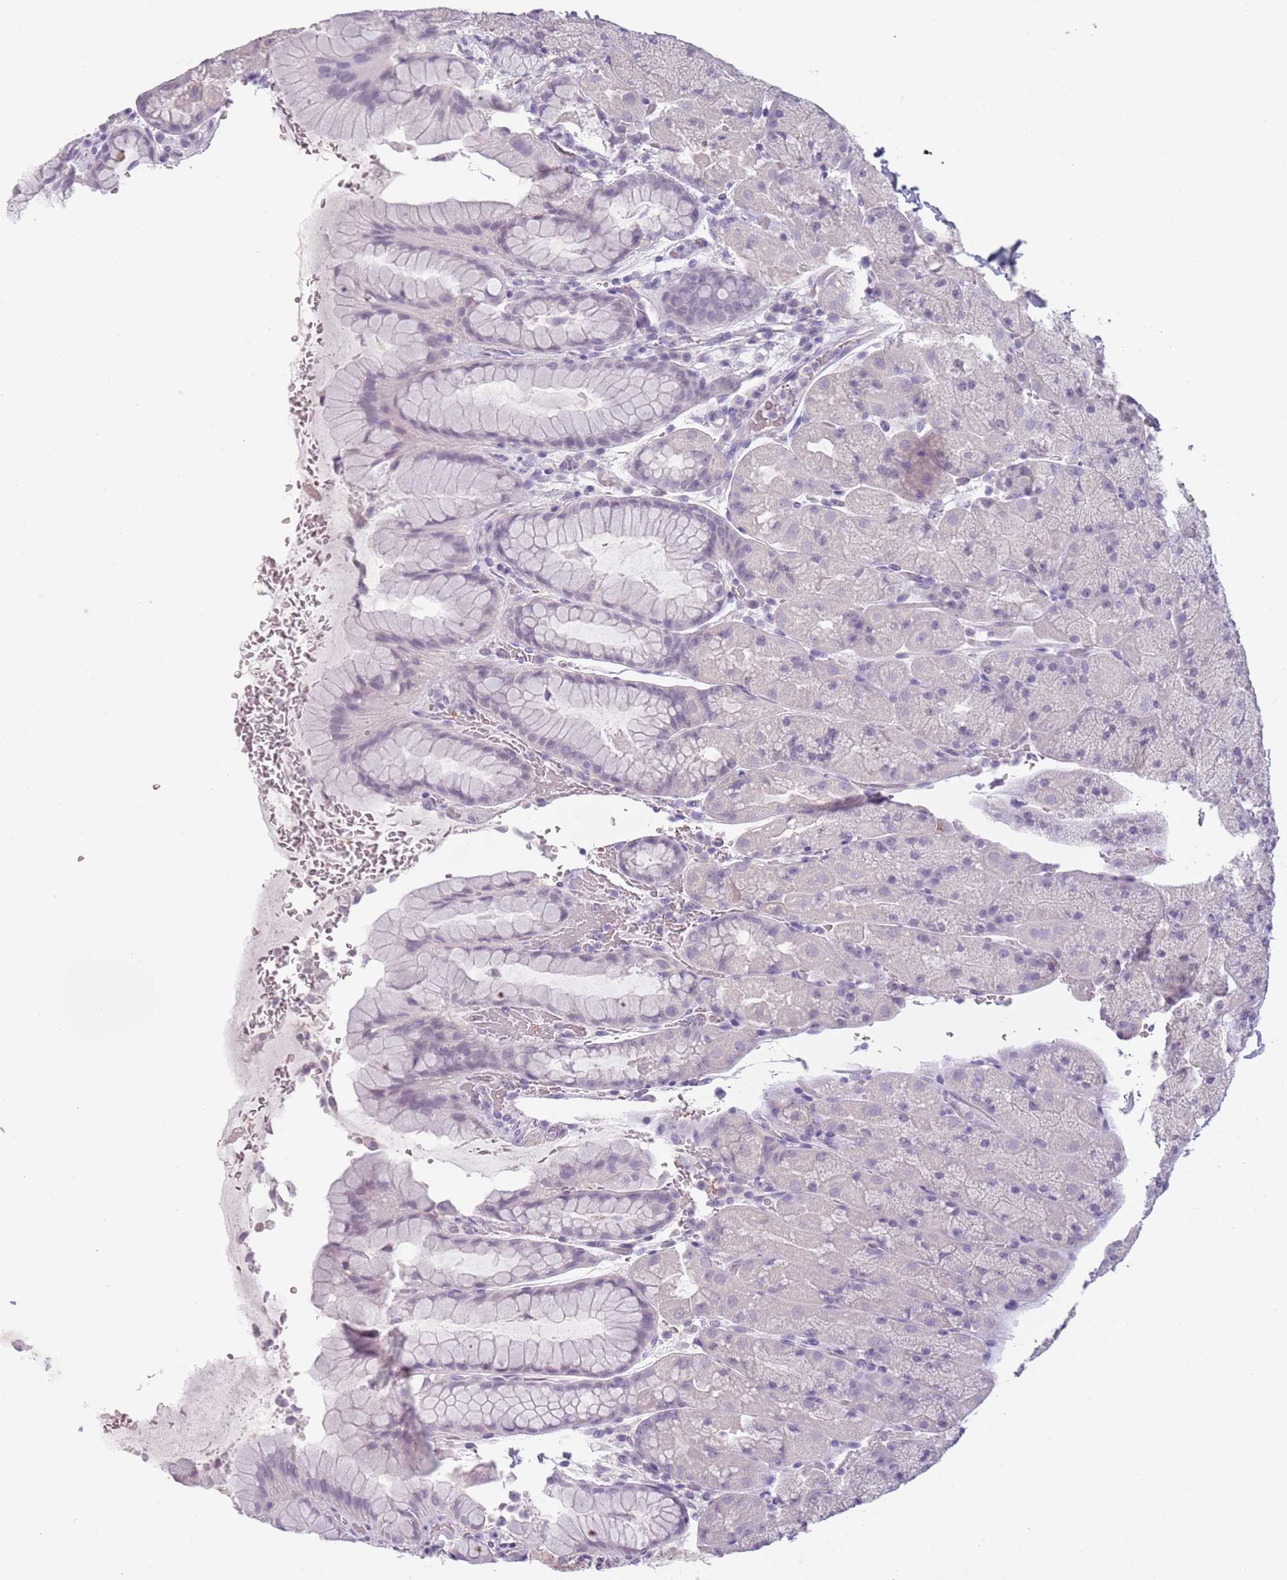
{"staining": {"intensity": "negative", "quantity": "none", "location": "none"}, "tissue": "stomach", "cell_type": "Glandular cells", "image_type": "normal", "snomed": [{"axis": "morphology", "description": "Normal tissue, NOS"}, {"axis": "topography", "description": "Stomach, upper"}, {"axis": "topography", "description": "Stomach, lower"}], "caption": "This is an immunohistochemistry histopathology image of benign stomach. There is no staining in glandular cells.", "gene": "PIEZO1", "patient": {"sex": "male", "age": 67}}